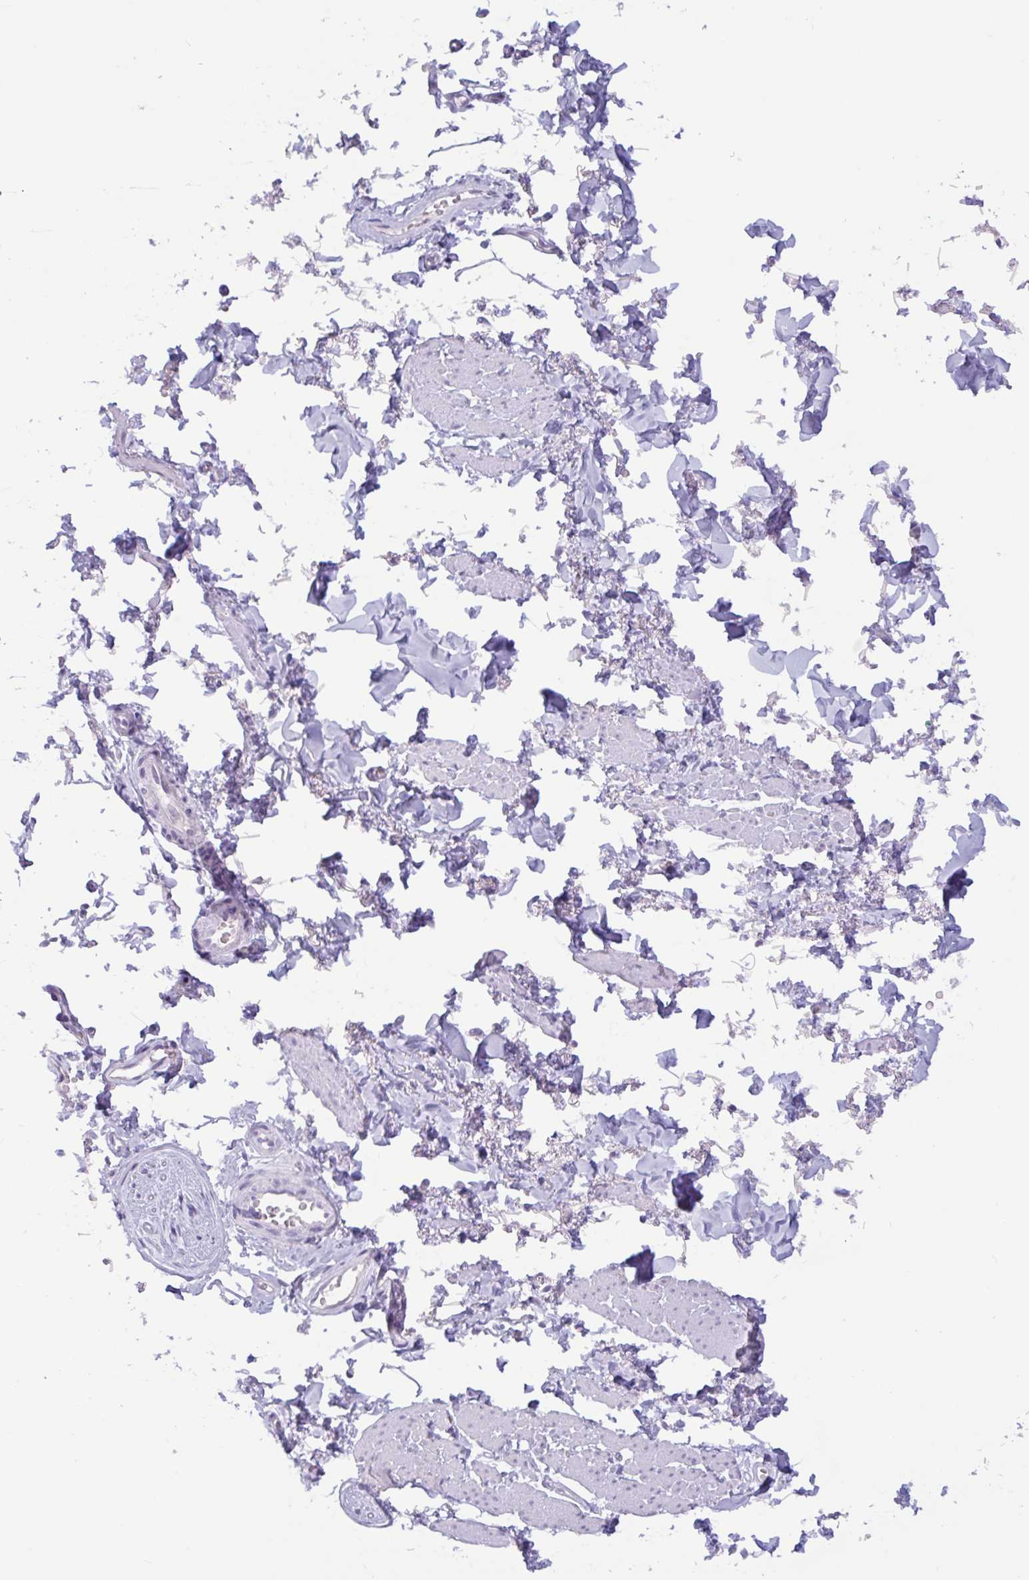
{"staining": {"intensity": "negative", "quantity": "none", "location": "none"}, "tissue": "adipose tissue", "cell_type": "Adipocytes", "image_type": "normal", "snomed": [{"axis": "morphology", "description": "Normal tissue, NOS"}, {"axis": "topography", "description": "Vulva"}, {"axis": "topography", "description": "Peripheral nerve tissue"}], "caption": "The micrograph shows no significant positivity in adipocytes of adipose tissue. Nuclei are stained in blue.", "gene": "CTSE", "patient": {"sex": "female", "age": 66}}